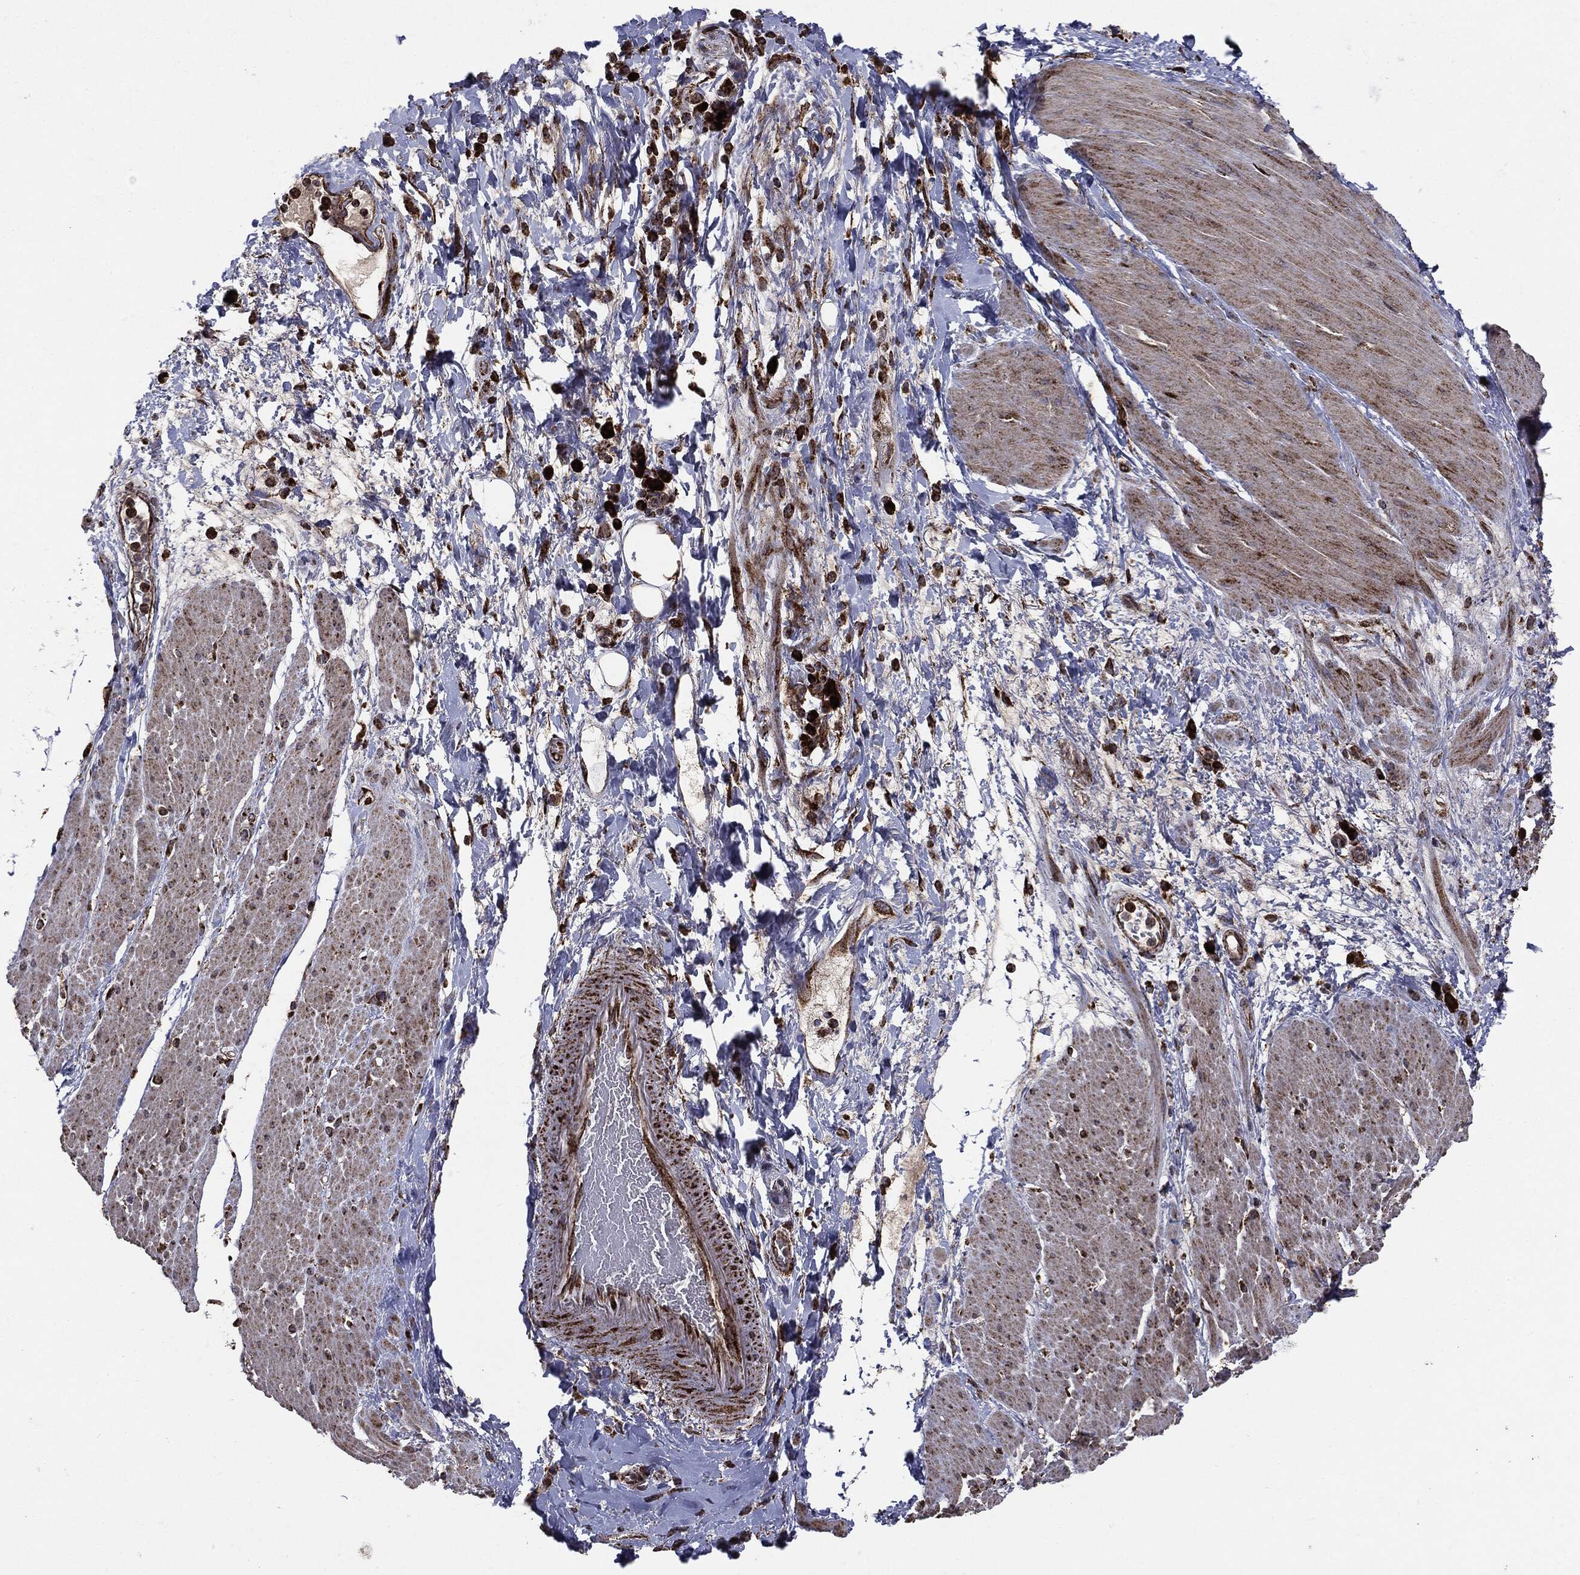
{"staining": {"intensity": "weak", "quantity": ">75%", "location": "cytoplasmic/membranous"}, "tissue": "smooth muscle", "cell_type": "Smooth muscle cells", "image_type": "normal", "snomed": [{"axis": "morphology", "description": "Normal tissue, NOS"}, {"axis": "topography", "description": "Soft tissue"}, {"axis": "topography", "description": "Smooth muscle"}], "caption": "Brown immunohistochemical staining in unremarkable smooth muscle exhibits weak cytoplasmic/membranous staining in approximately >75% of smooth muscle cells. The protein is stained brown, and the nuclei are stained in blue (DAB (3,3'-diaminobenzidine) IHC with brightfield microscopy, high magnification).", "gene": "MAP2K1", "patient": {"sex": "male", "age": 72}}